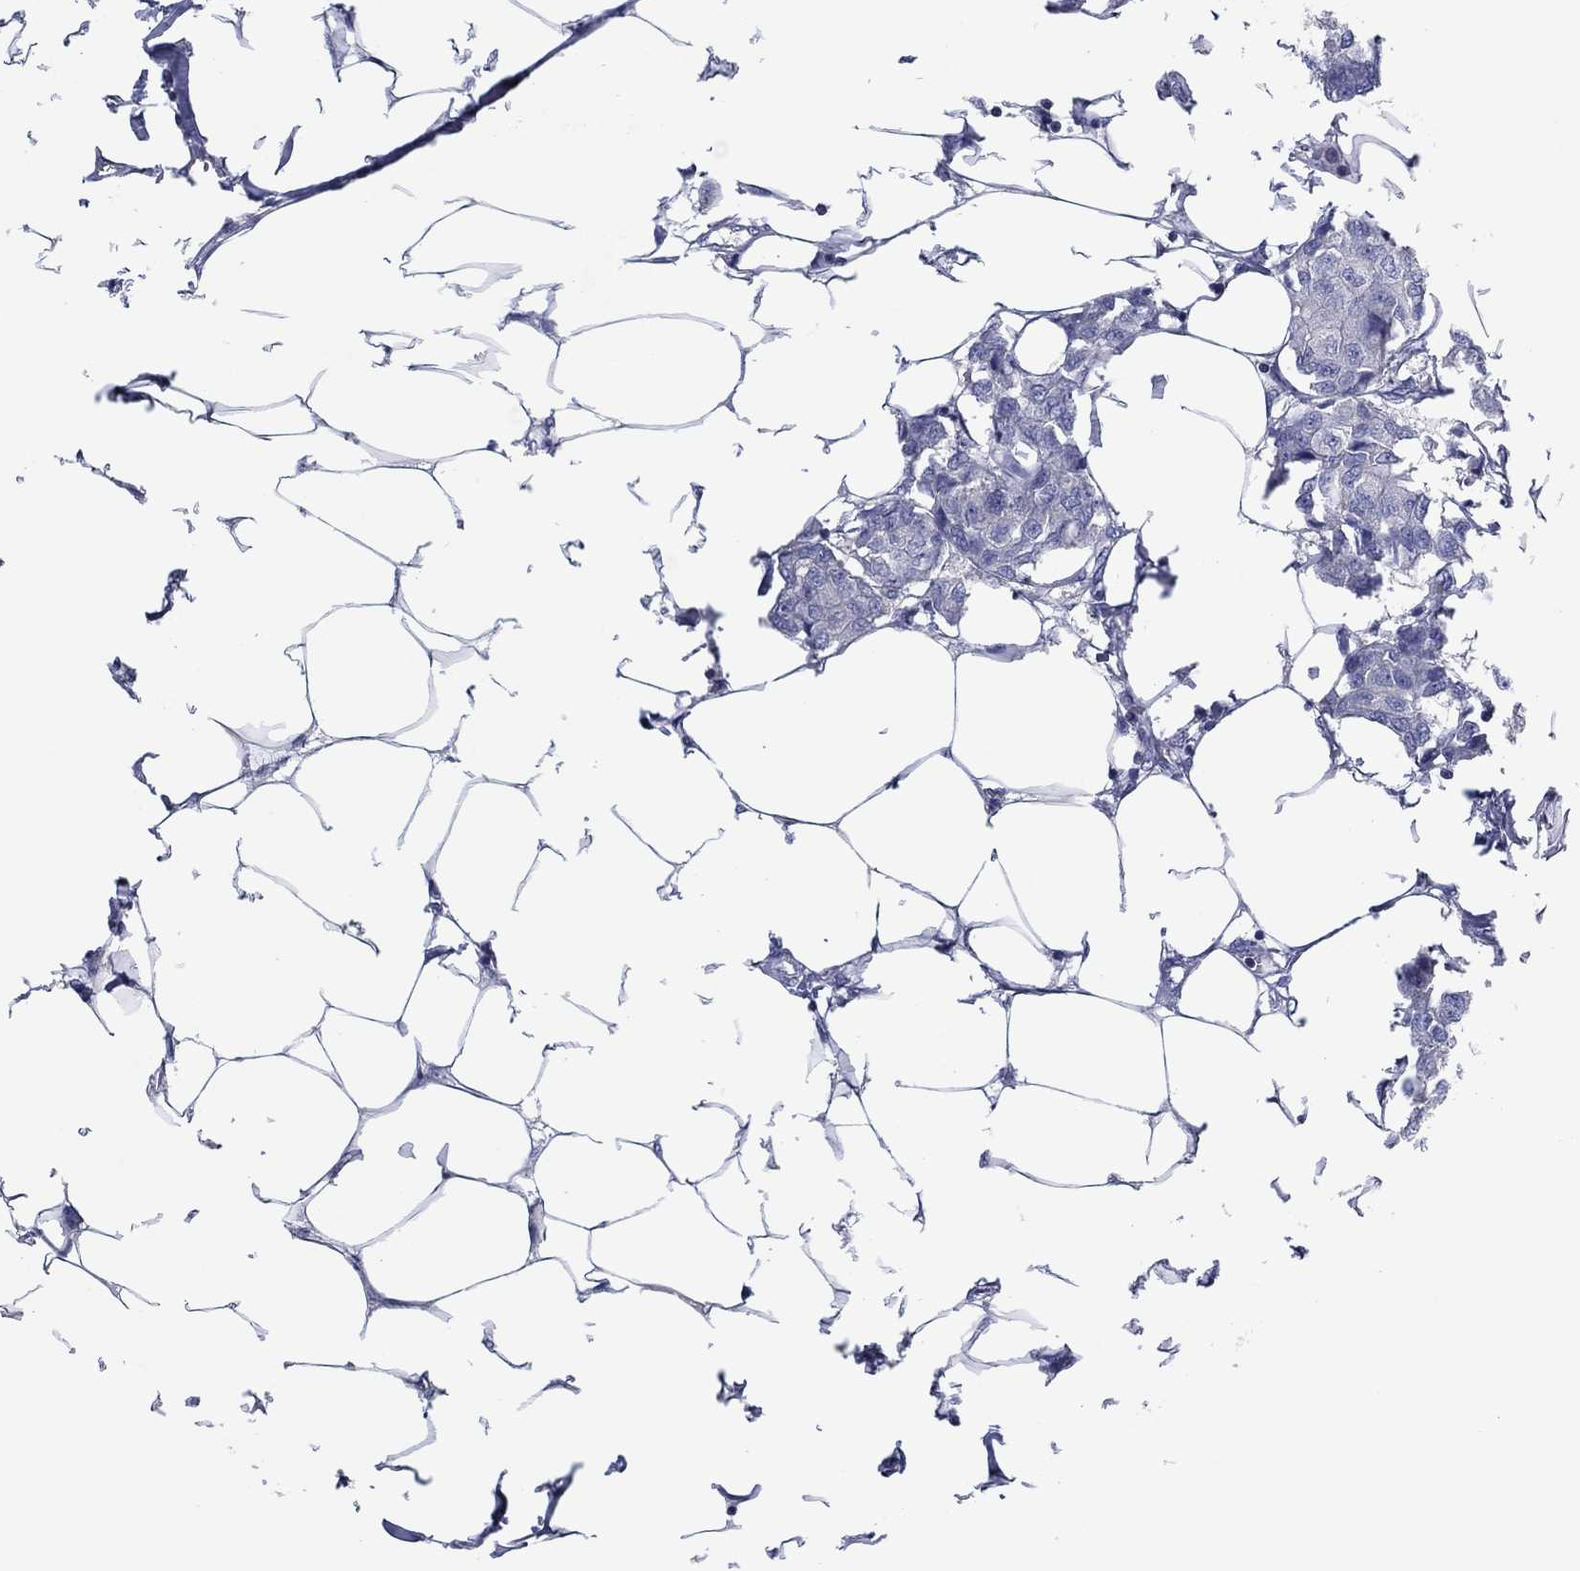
{"staining": {"intensity": "negative", "quantity": "none", "location": "none"}, "tissue": "breast cancer", "cell_type": "Tumor cells", "image_type": "cancer", "snomed": [{"axis": "morphology", "description": "Duct carcinoma"}, {"axis": "topography", "description": "Breast"}], "caption": "A histopathology image of human breast cancer is negative for staining in tumor cells.", "gene": "PVR", "patient": {"sex": "female", "age": 80}}